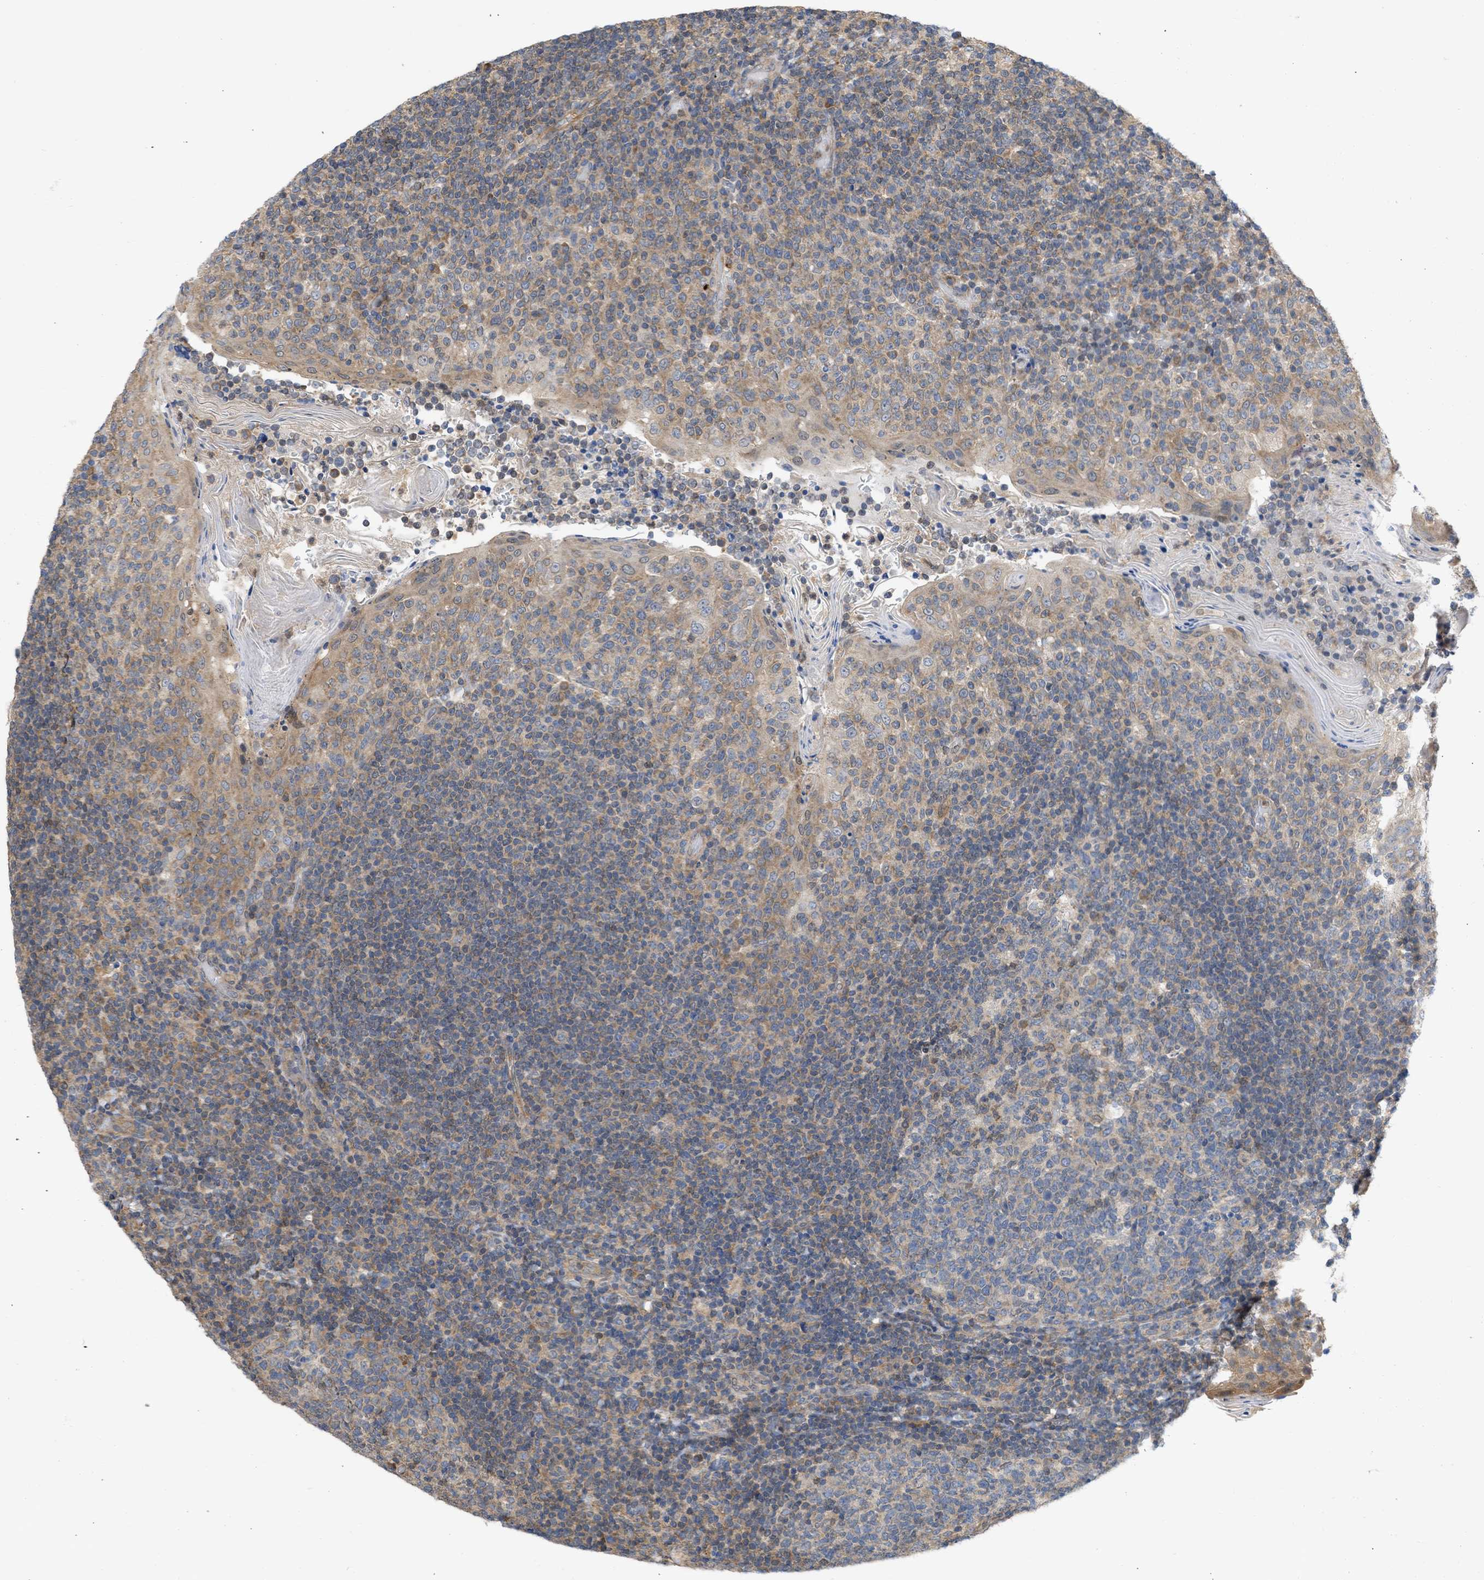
{"staining": {"intensity": "moderate", "quantity": "25%-75%", "location": "cytoplasmic/membranous"}, "tissue": "tonsil", "cell_type": "Germinal center cells", "image_type": "normal", "snomed": [{"axis": "morphology", "description": "Normal tissue, NOS"}, {"axis": "topography", "description": "Tonsil"}], "caption": "High-magnification brightfield microscopy of benign tonsil stained with DAB (brown) and counterstained with hematoxylin (blue). germinal center cells exhibit moderate cytoplasmic/membranous staining is present in approximately25%-75% of cells. The protein of interest is stained brown, and the nuclei are stained in blue (DAB (3,3'-diaminobenzidine) IHC with brightfield microscopy, high magnification).", "gene": "MAP2K3", "patient": {"sex": "female", "age": 19}}